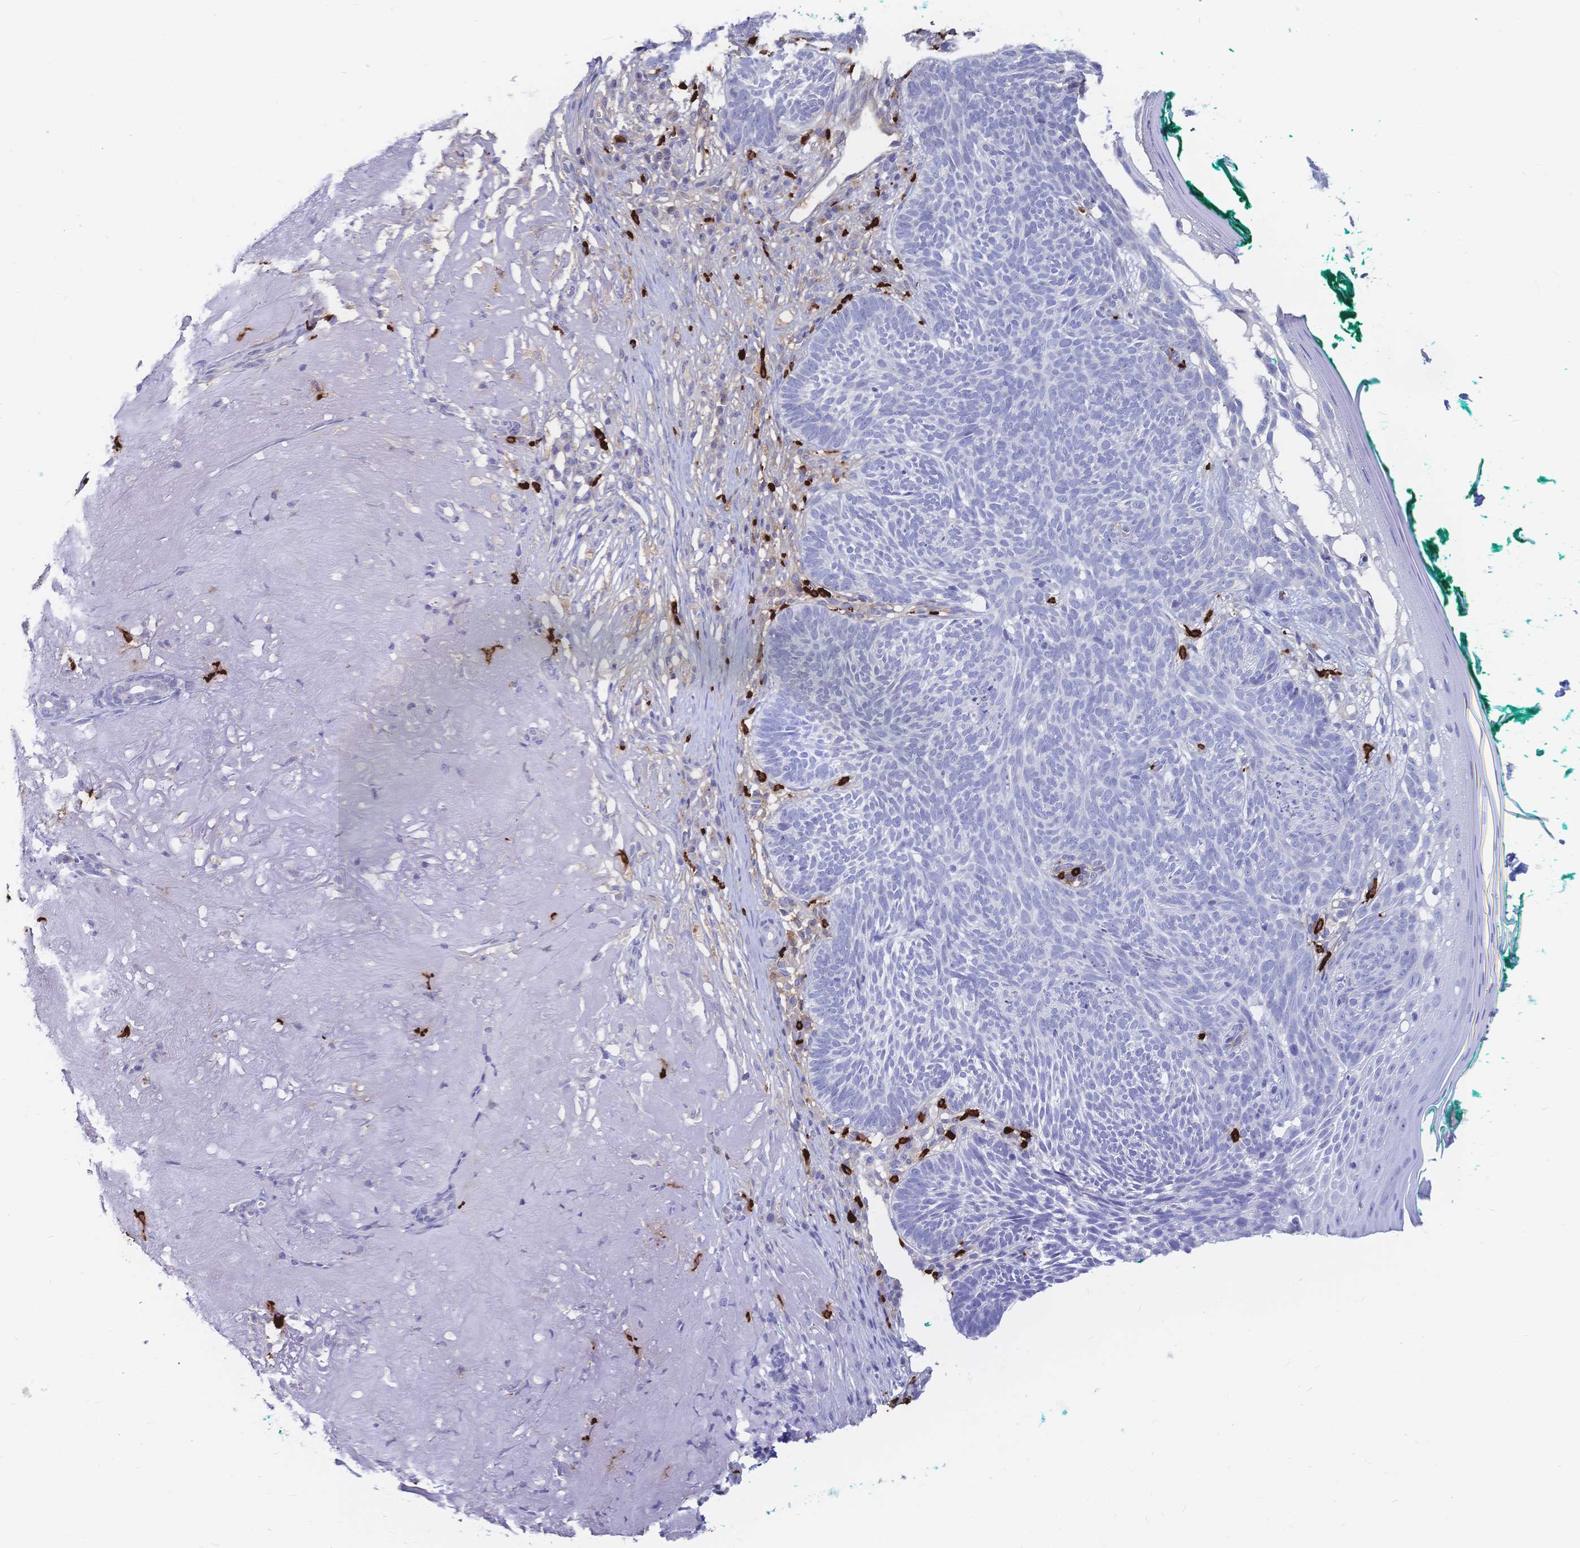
{"staining": {"intensity": "negative", "quantity": "none", "location": "none"}, "tissue": "skin cancer", "cell_type": "Tumor cells", "image_type": "cancer", "snomed": [{"axis": "morphology", "description": "Basal cell carcinoma"}, {"axis": "topography", "description": "Skin"}, {"axis": "topography", "description": "Skin of face"}], "caption": "A high-resolution image shows immunohistochemistry staining of skin cancer (basal cell carcinoma), which shows no significant expression in tumor cells.", "gene": "IL2RB", "patient": {"sex": "female", "age": 80}}